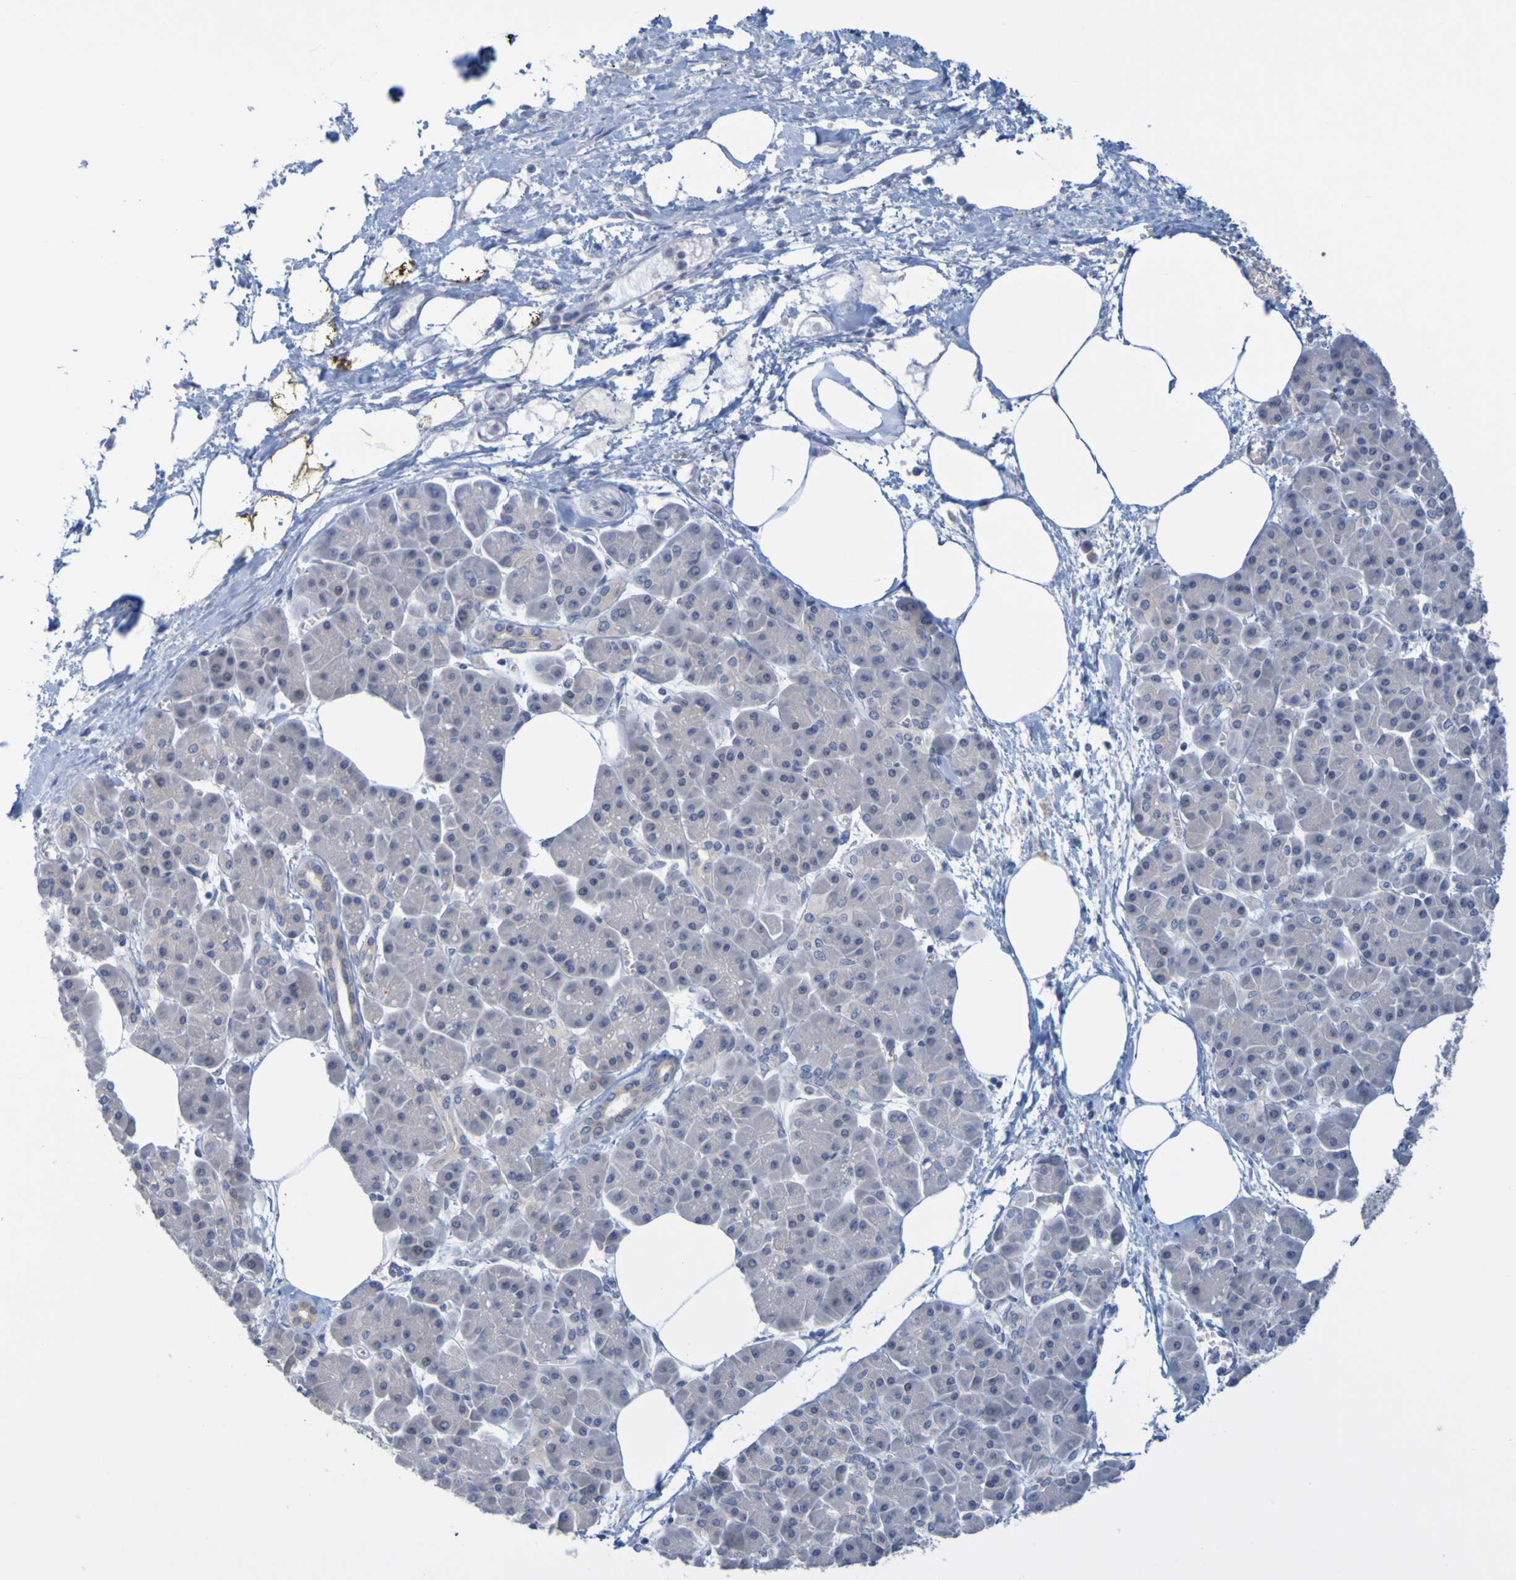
{"staining": {"intensity": "negative", "quantity": "none", "location": "none"}, "tissue": "pancreatic cancer", "cell_type": "Tumor cells", "image_type": "cancer", "snomed": [{"axis": "morphology", "description": "Adenocarcinoma, NOS"}, {"axis": "topography", "description": "Pancreas"}], "caption": "Protein analysis of adenocarcinoma (pancreatic) reveals no significant expression in tumor cells.", "gene": "ENDOU", "patient": {"sex": "female", "age": 70}}